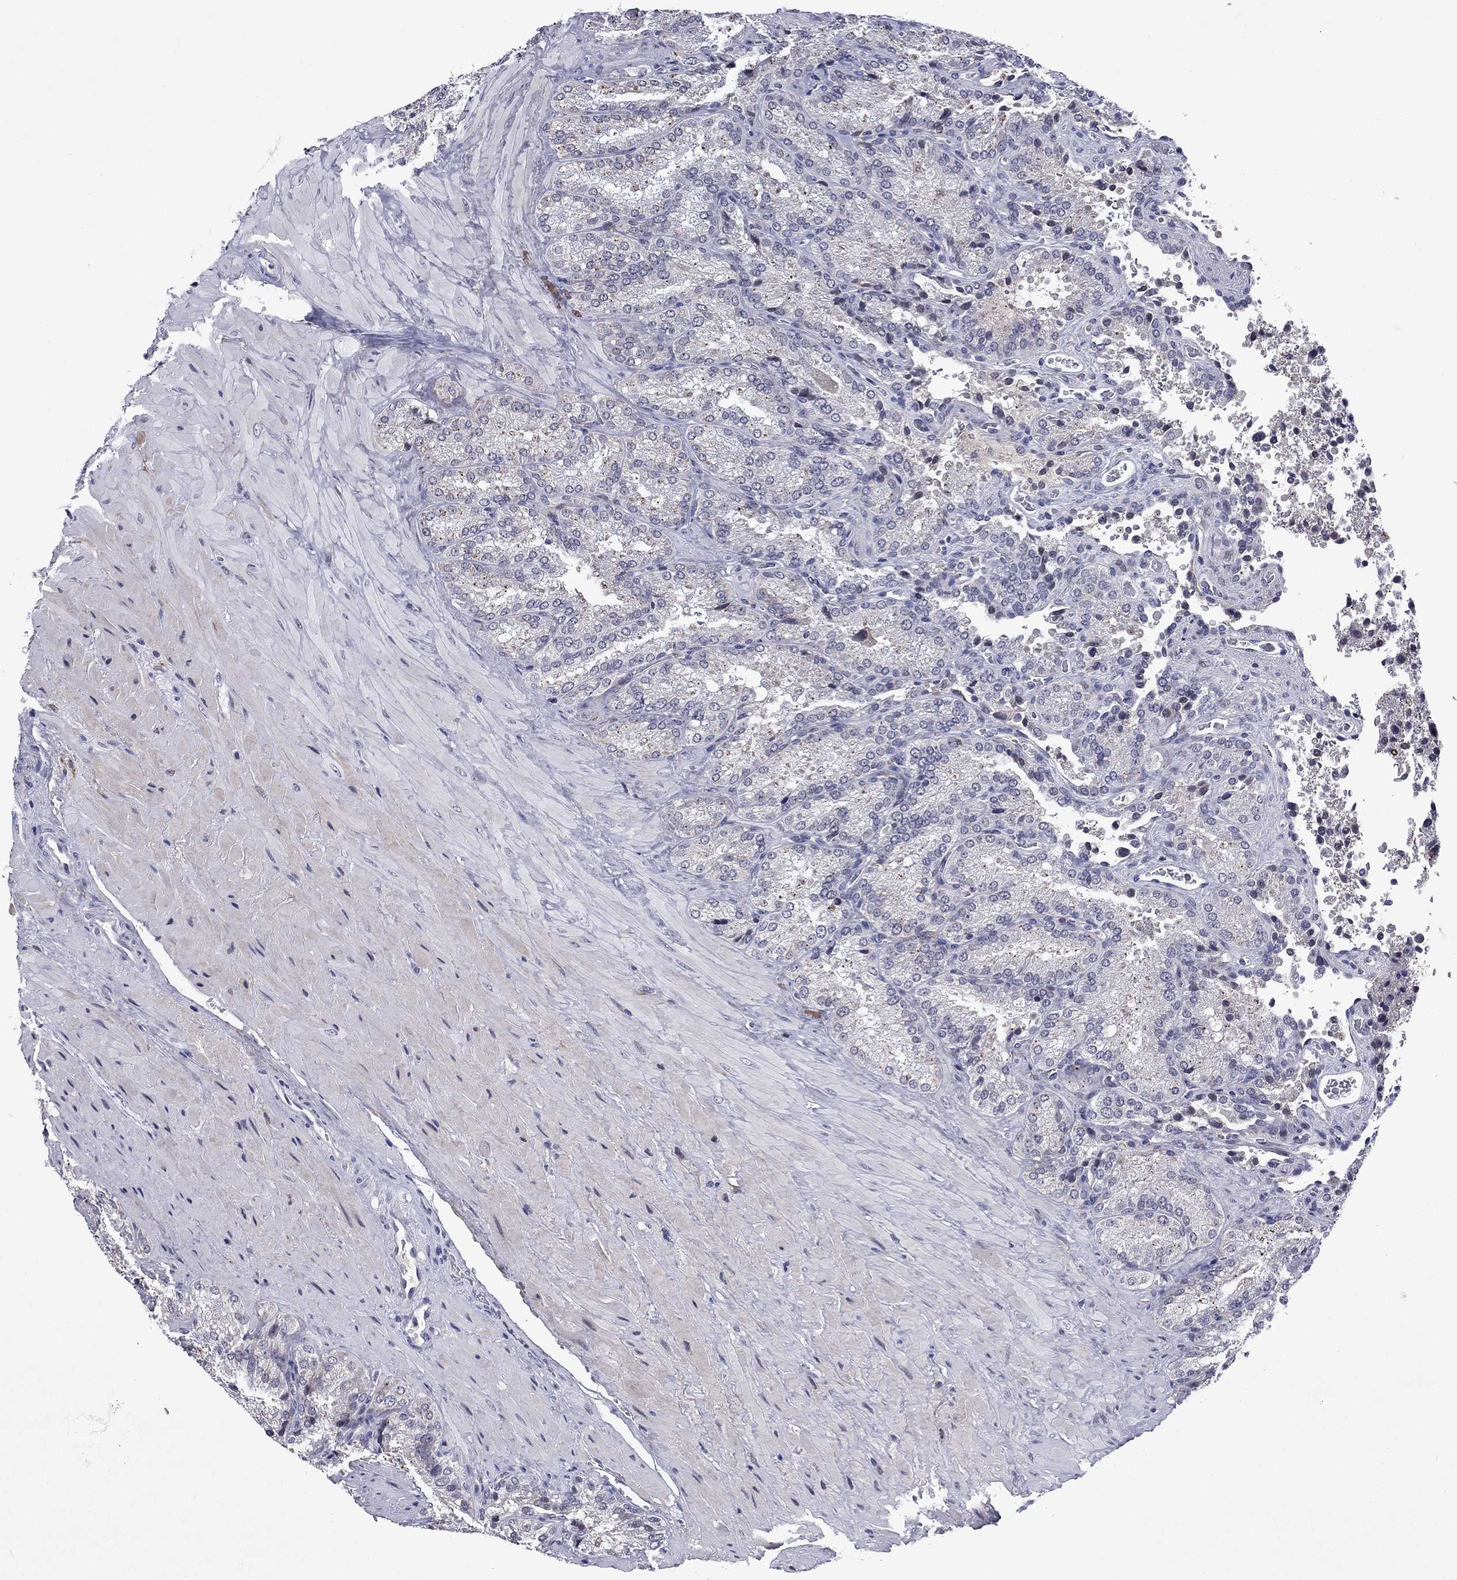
{"staining": {"intensity": "strong", "quantity": "<25%", "location": "cytoplasmic/membranous"}, "tissue": "seminal vesicle", "cell_type": "Glandular cells", "image_type": "normal", "snomed": [{"axis": "morphology", "description": "Normal tissue, NOS"}, {"axis": "topography", "description": "Seminal veicle"}], "caption": "A brown stain labels strong cytoplasmic/membranous staining of a protein in glandular cells of unremarkable seminal vesicle. The protein is shown in brown color, while the nuclei are stained blue.", "gene": "ECM1", "patient": {"sex": "male", "age": 37}}